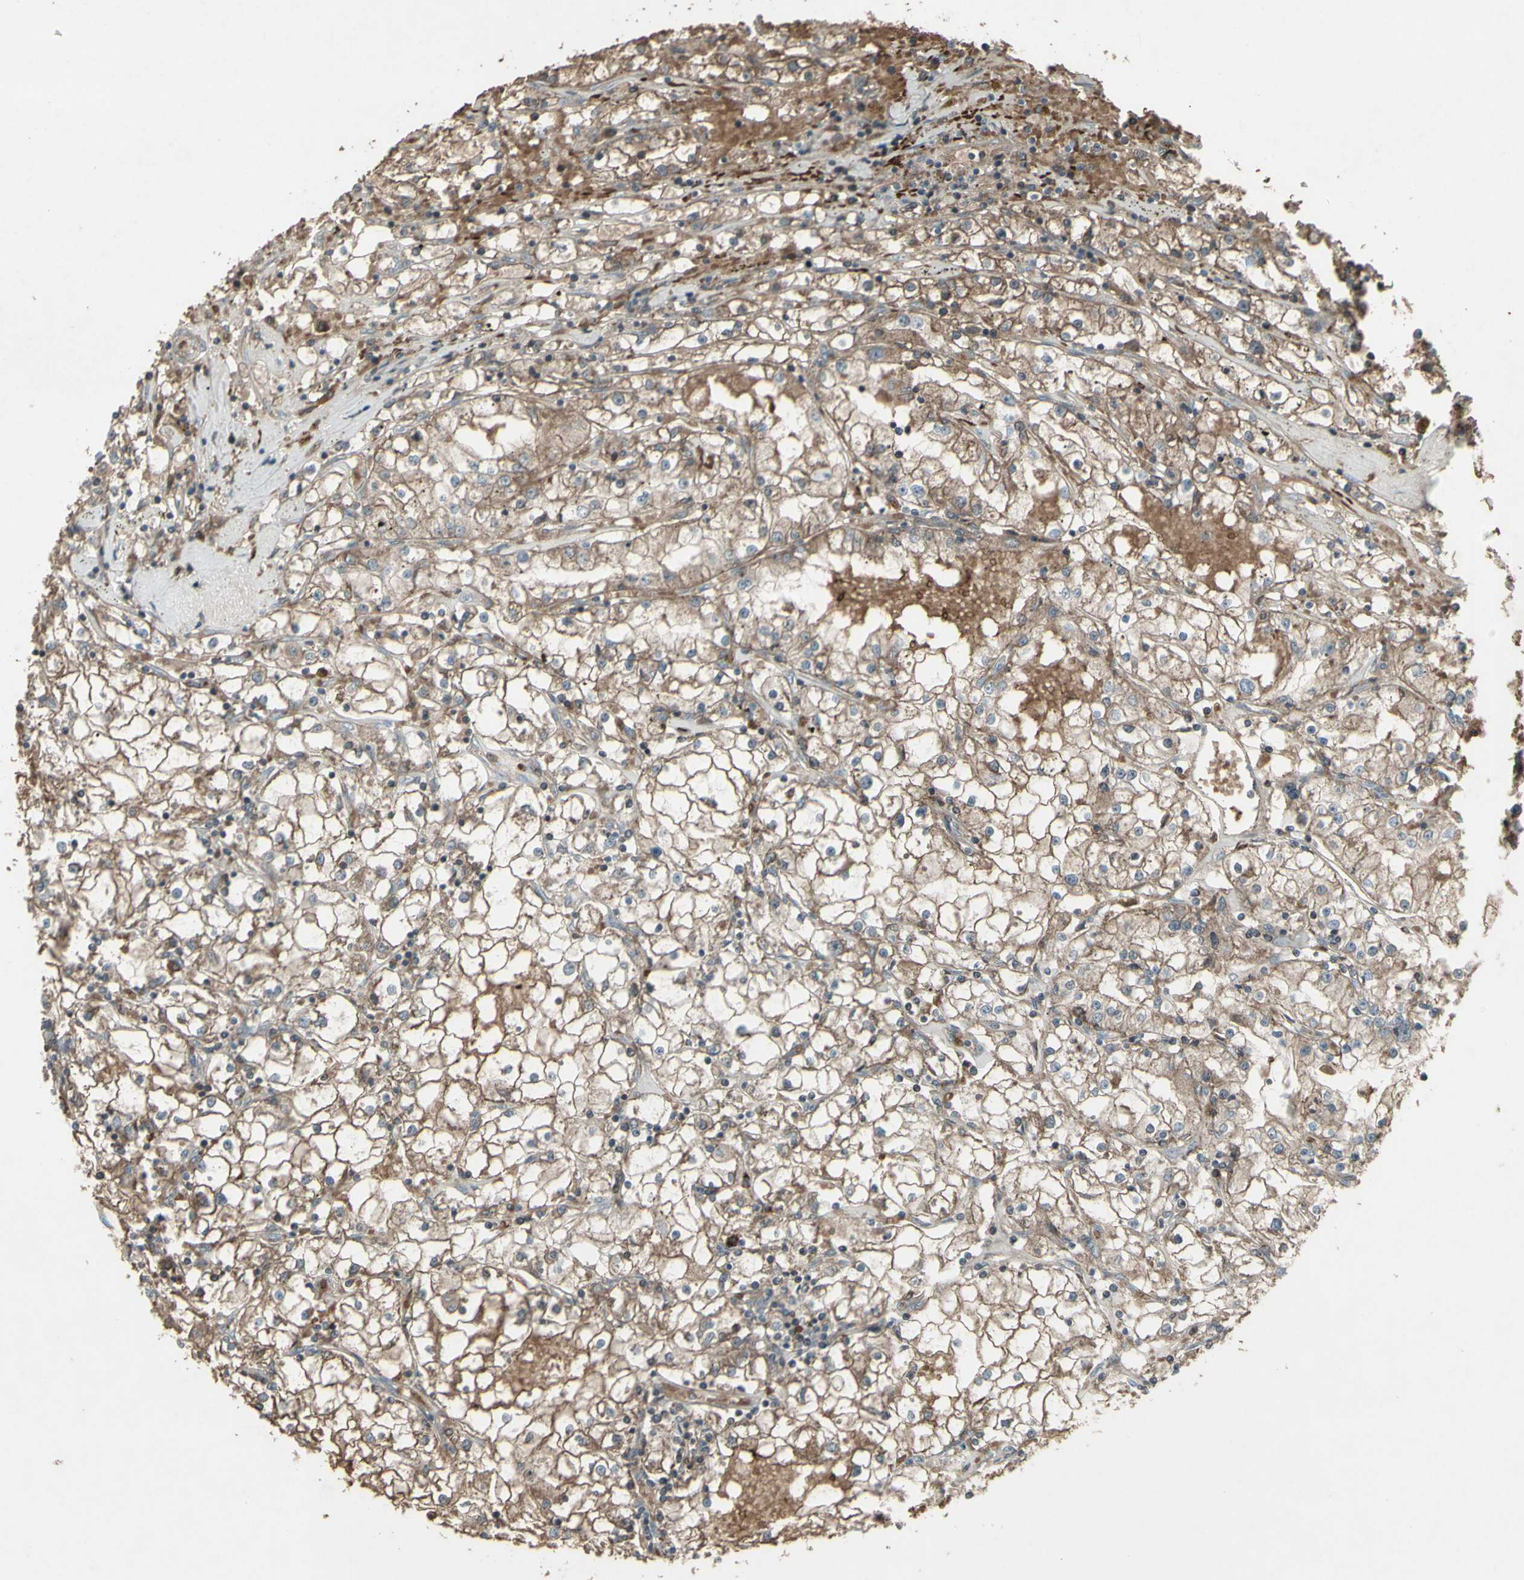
{"staining": {"intensity": "moderate", "quantity": ">75%", "location": "cytoplasmic/membranous"}, "tissue": "renal cancer", "cell_type": "Tumor cells", "image_type": "cancer", "snomed": [{"axis": "morphology", "description": "Adenocarcinoma, NOS"}, {"axis": "topography", "description": "Kidney"}], "caption": "High-magnification brightfield microscopy of renal cancer (adenocarcinoma) stained with DAB (3,3'-diaminobenzidine) (brown) and counterstained with hematoxylin (blue). tumor cells exhibit moderate cytoplasmic/membranous expression is appreciated in about>75% of cells. The staining is performed using DAB brown chromogen to label protein expression. The nuclei are counter-stained blue using hematoxylin.", "gene": "SHC1", "patient": {"sex": "male", "age": 56}}